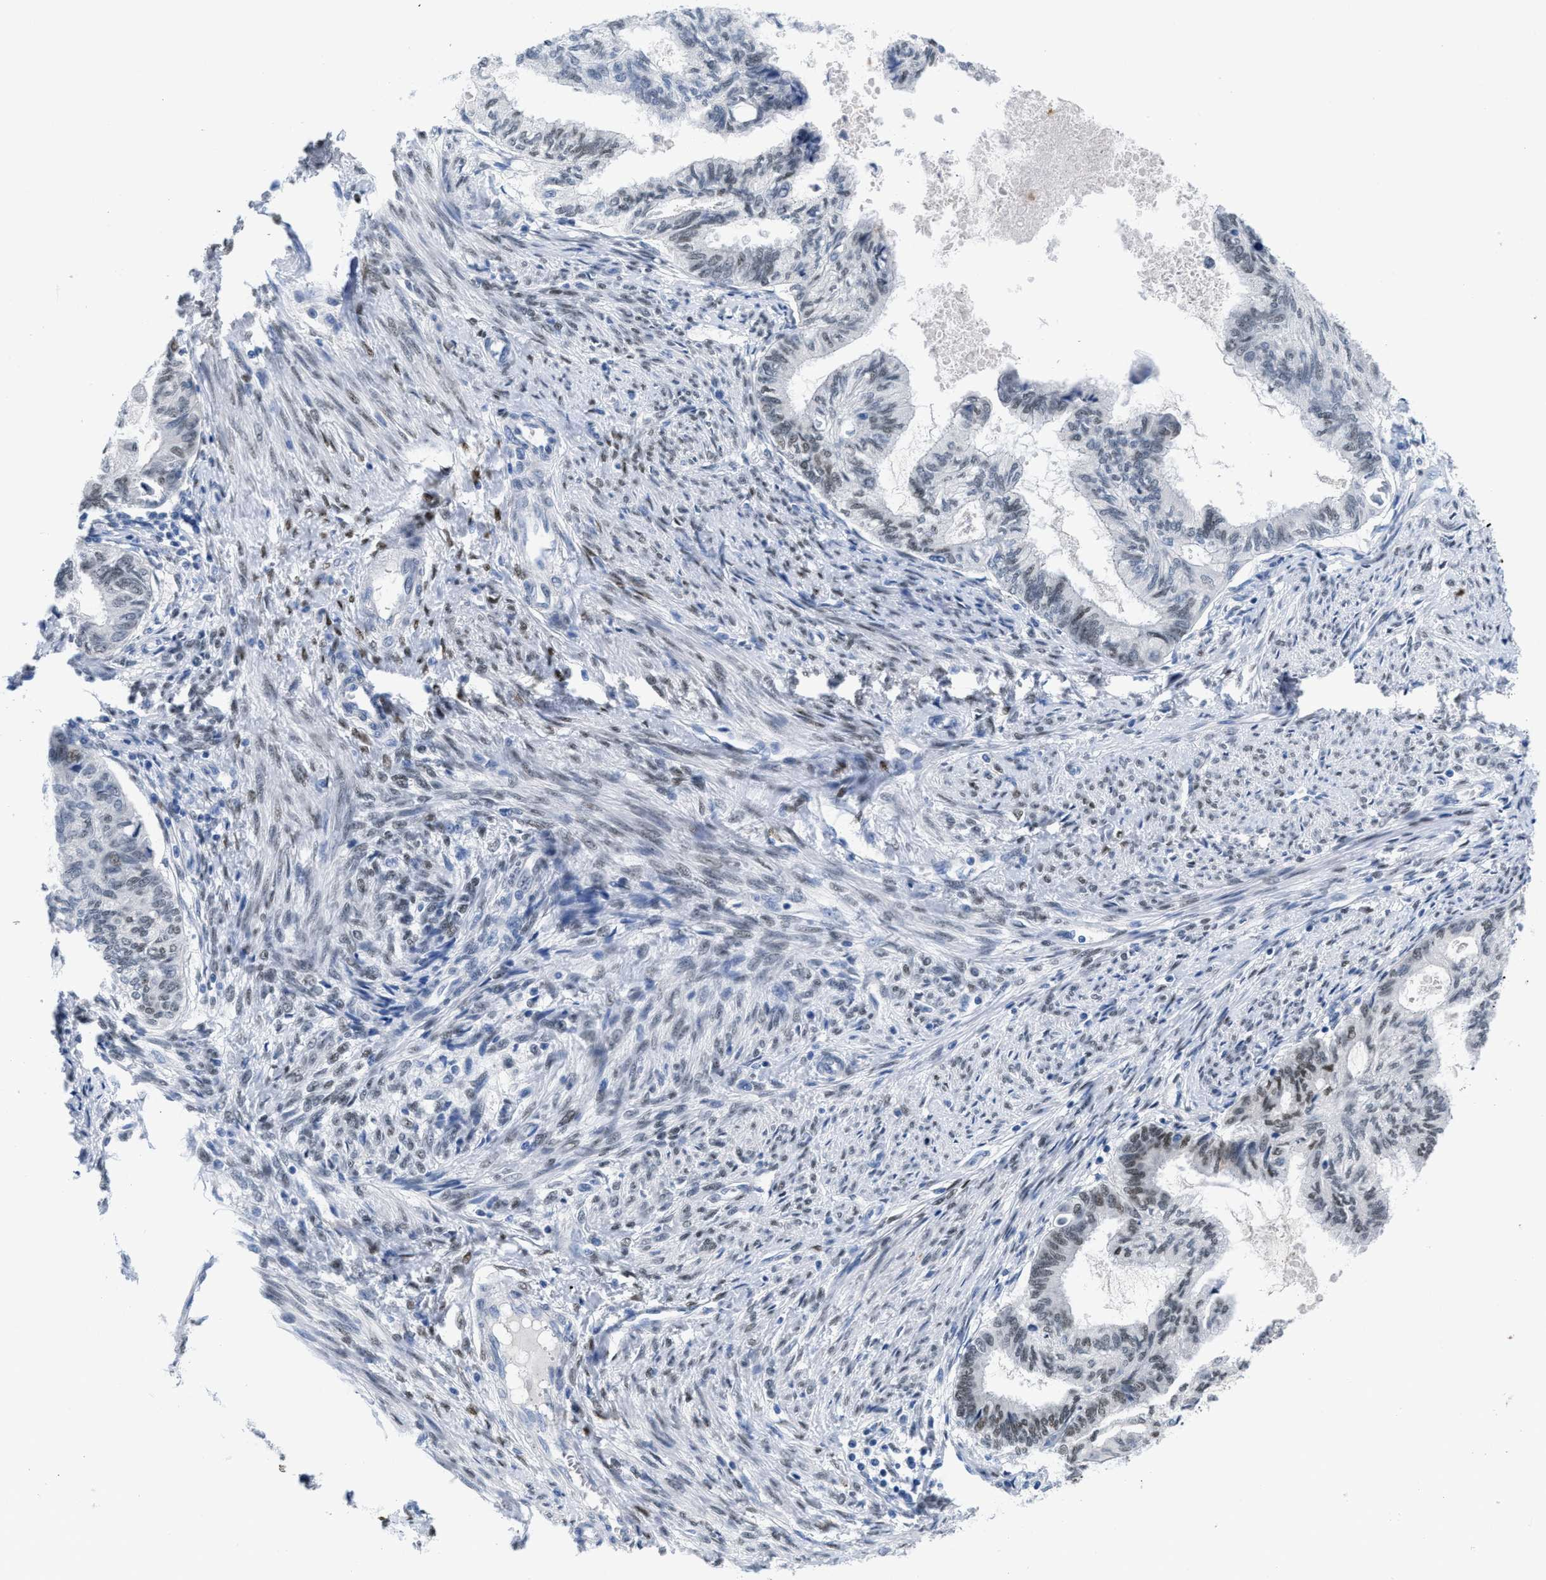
{"staining": {"intensity": "weak", "quantity": "25%-75%", "location": "nuclear"}, "tissue": "cervical cancer", "cell_type": "Tumor cells", "image_type": "cancer", "snomed": [{"axis": "morphology", "description": "Normal tissue, NOS"}, {"axis": "morphology", "description": "Adenocarcinoma, NOS"}, {"axis": "topography", "description": "Cervix"}, {"axis": "topography", "description": "Endometrium"}], "caption": "This image demonstrates IHC staining of human cervical cancer, with low weak nuclear staining in approximately 25%-75% of tumor cells.", "gene": "NFIX", "patient": {"sex": "female", "age": 86}}